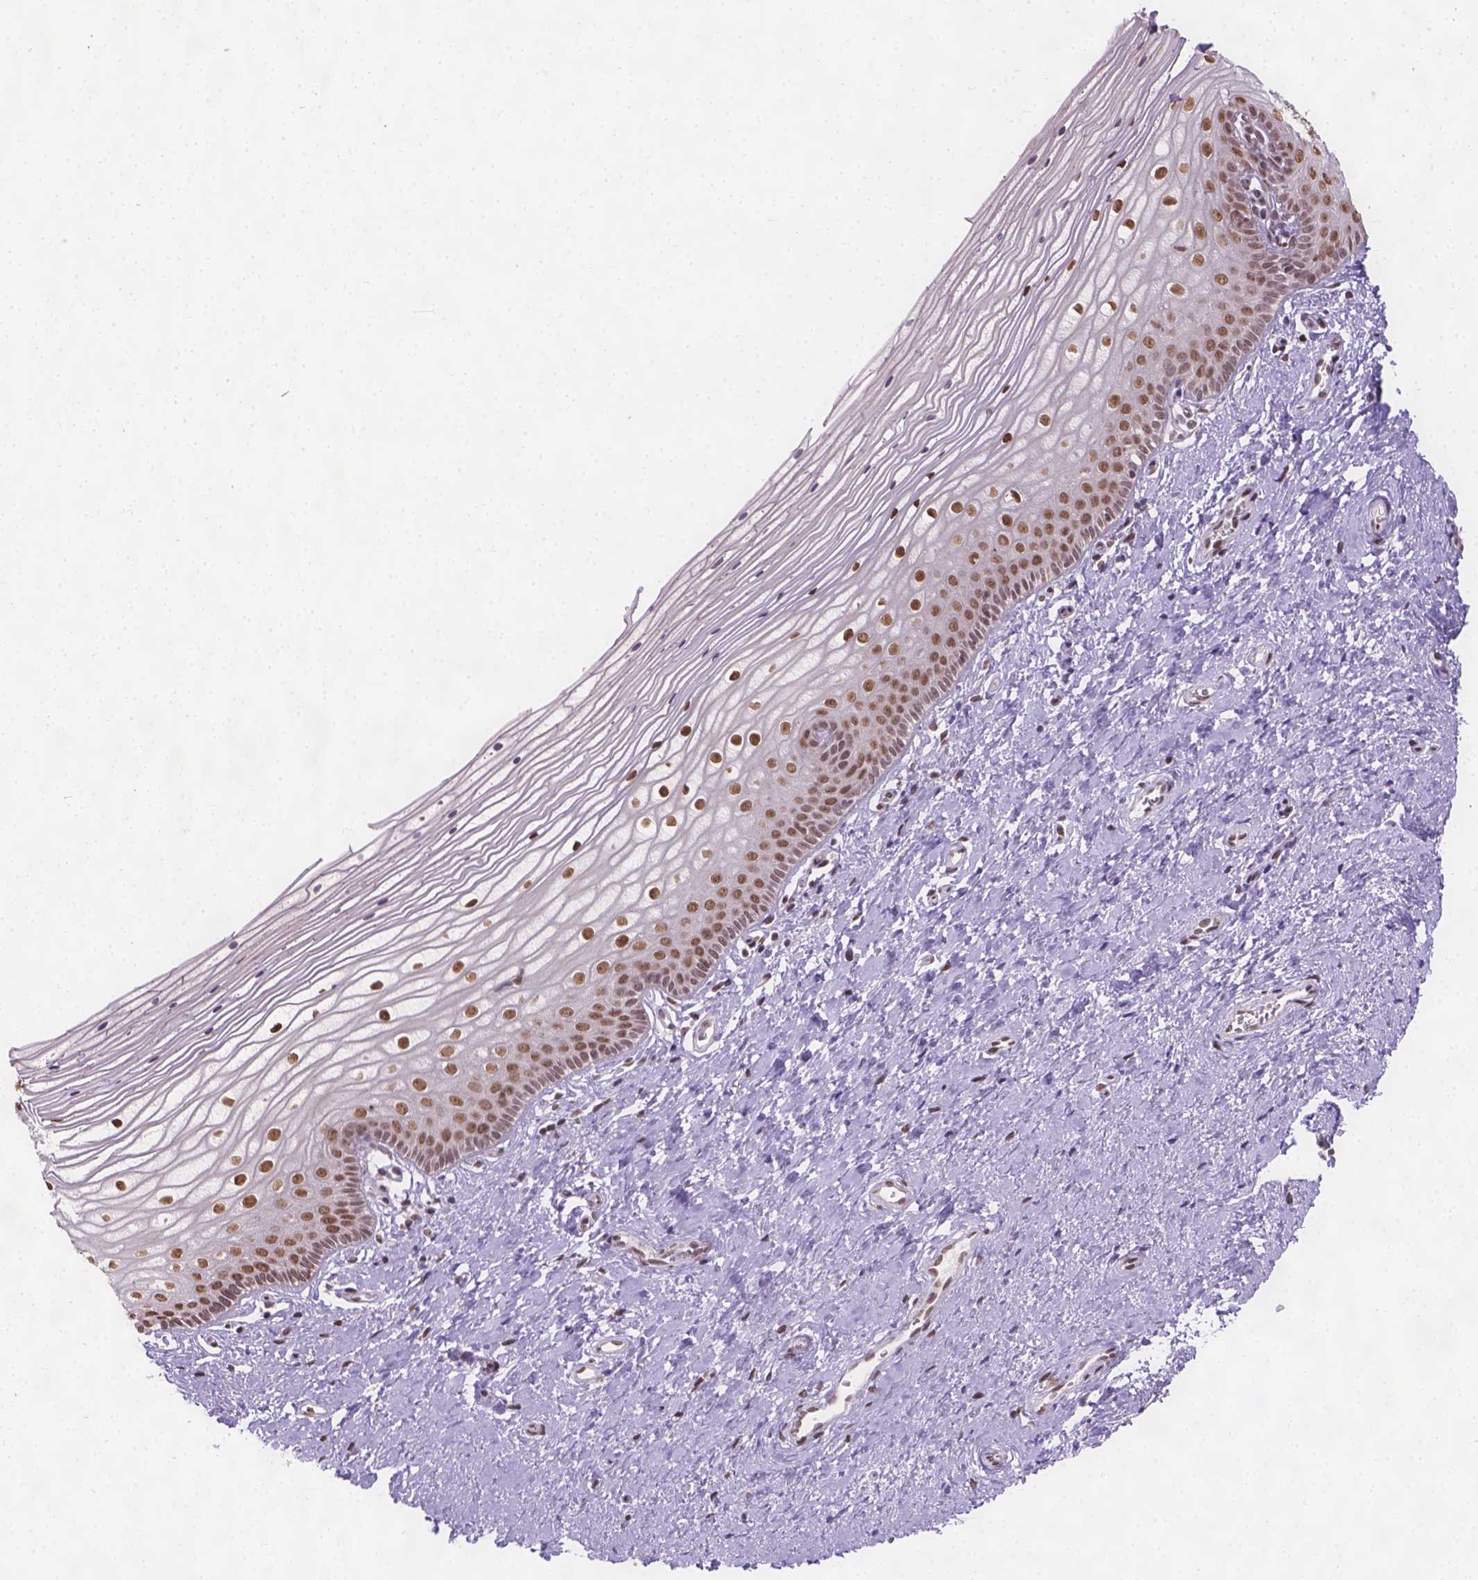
{"staining": {"intensity": "strong", "quantity": ">75%", "location": "nuclear"}, "tissue": "vagina", "cell_type": "Squamous epithelial cells", "image_type": "normal", "snomed": [{"axis": "morphology", "description": "Normal tissue, NOS"}, {"axis": "topography", "description": "Vagina"}], "caption": "IHC photomicrograph of benign vagina stained for a protein (brown), which exhibits high levels of strong nuclear expression in about >75% of squamous epithelial cells.", "gene": "FANCE", "patient": {"sex": "female", "age": 39}}